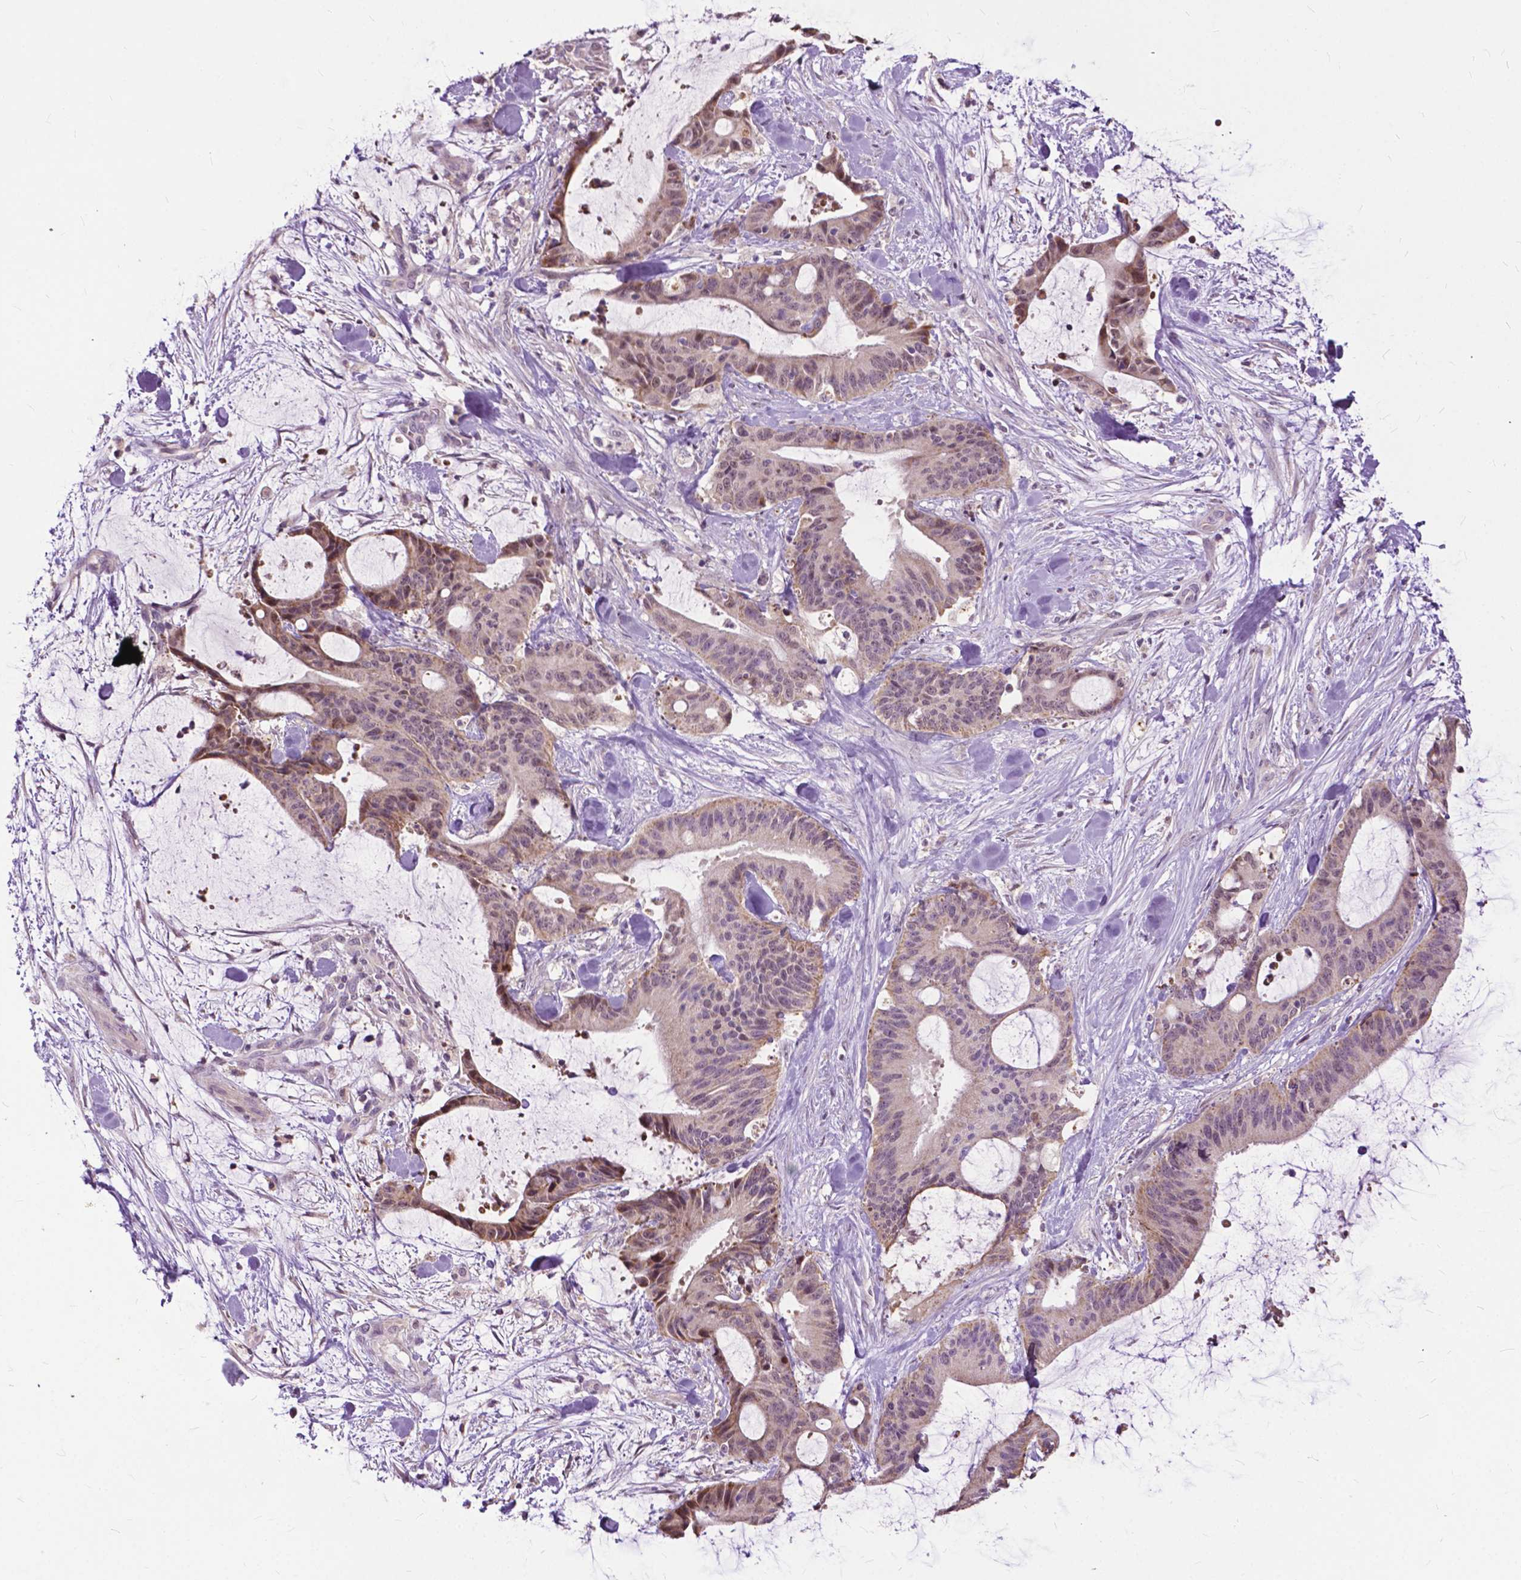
{"staining": {"intensity": "weak", "quantity": "25%-75%", "location": "cytoplasmic/membranous"}, "tissue": "liver cancer", "cell_type": "Tumor cells", "image_type": "cancer", "snomed": [{"axis": "morphology", "description": "Cholangiocarcinoma"}, {"axis": "topography", "description": "Liver"}], "caption": "Weak cytoplasmic/membranous expression for a protein is appreciated in approximately 25%-75% of tumor cells of cholangiocarcinoma (liver) using IHC.", "gene": "TTC9B", "patient": {"sex": "female", "age": 73}}